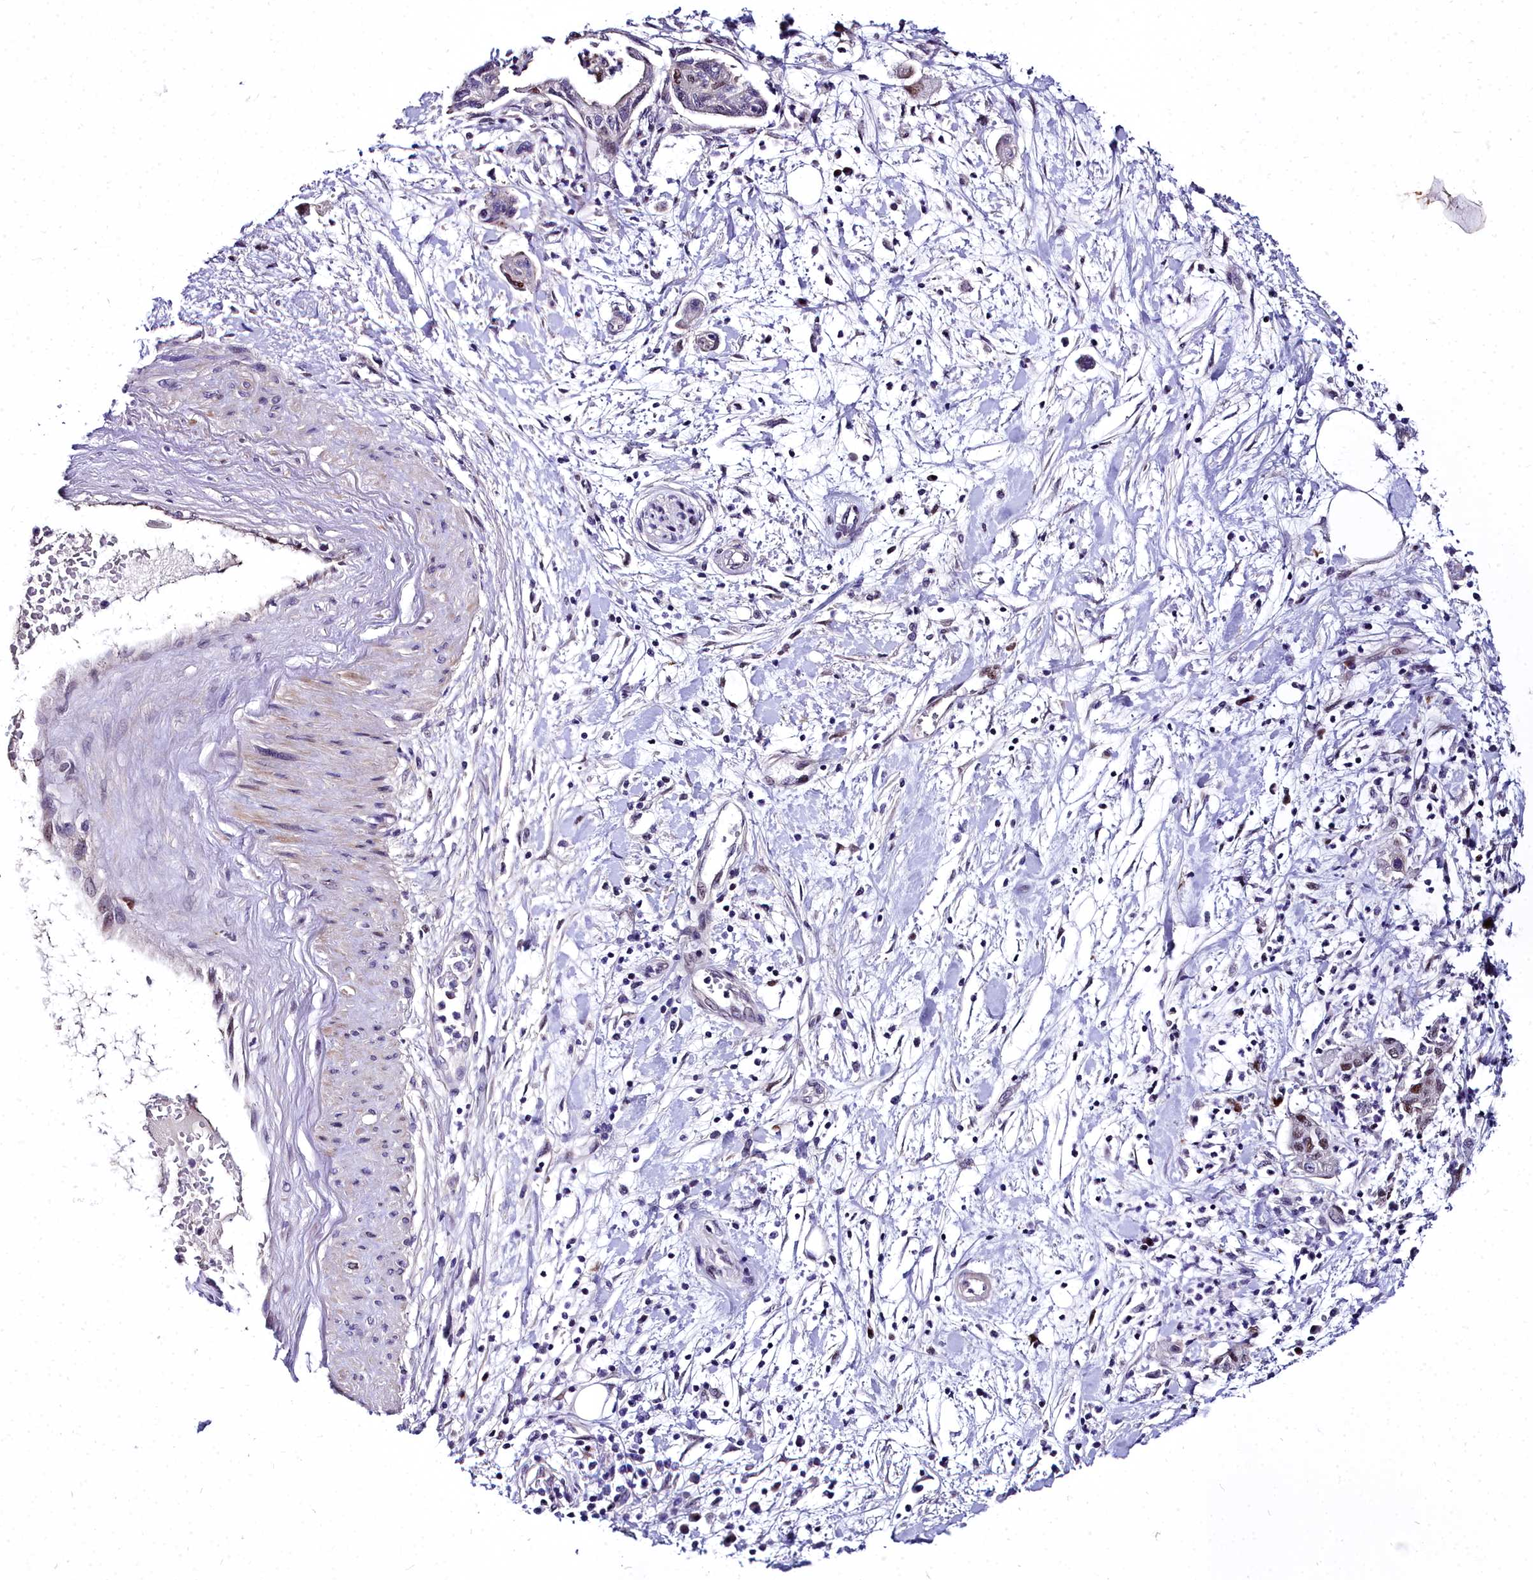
{"staining": {"intensity": "moderate", "quantity": "<25%", "location": "nuclear"}, "tissue": "pancreatic cancer", "cell_type": "Tumor cells", "image_type": "cancer", "snomed": [{"axis": "morphology", "description": "Adenocarcinoma, NOS"}, {"axis": "topography", "description": "Pancreas"}], "caption": "Protein staining shows moderate nuclear expression in about <25% of tumor cells in pancreatic adenocarcinoma.", "gene": "TRIML2", "patient": {"sex": "female", "age": 73}}